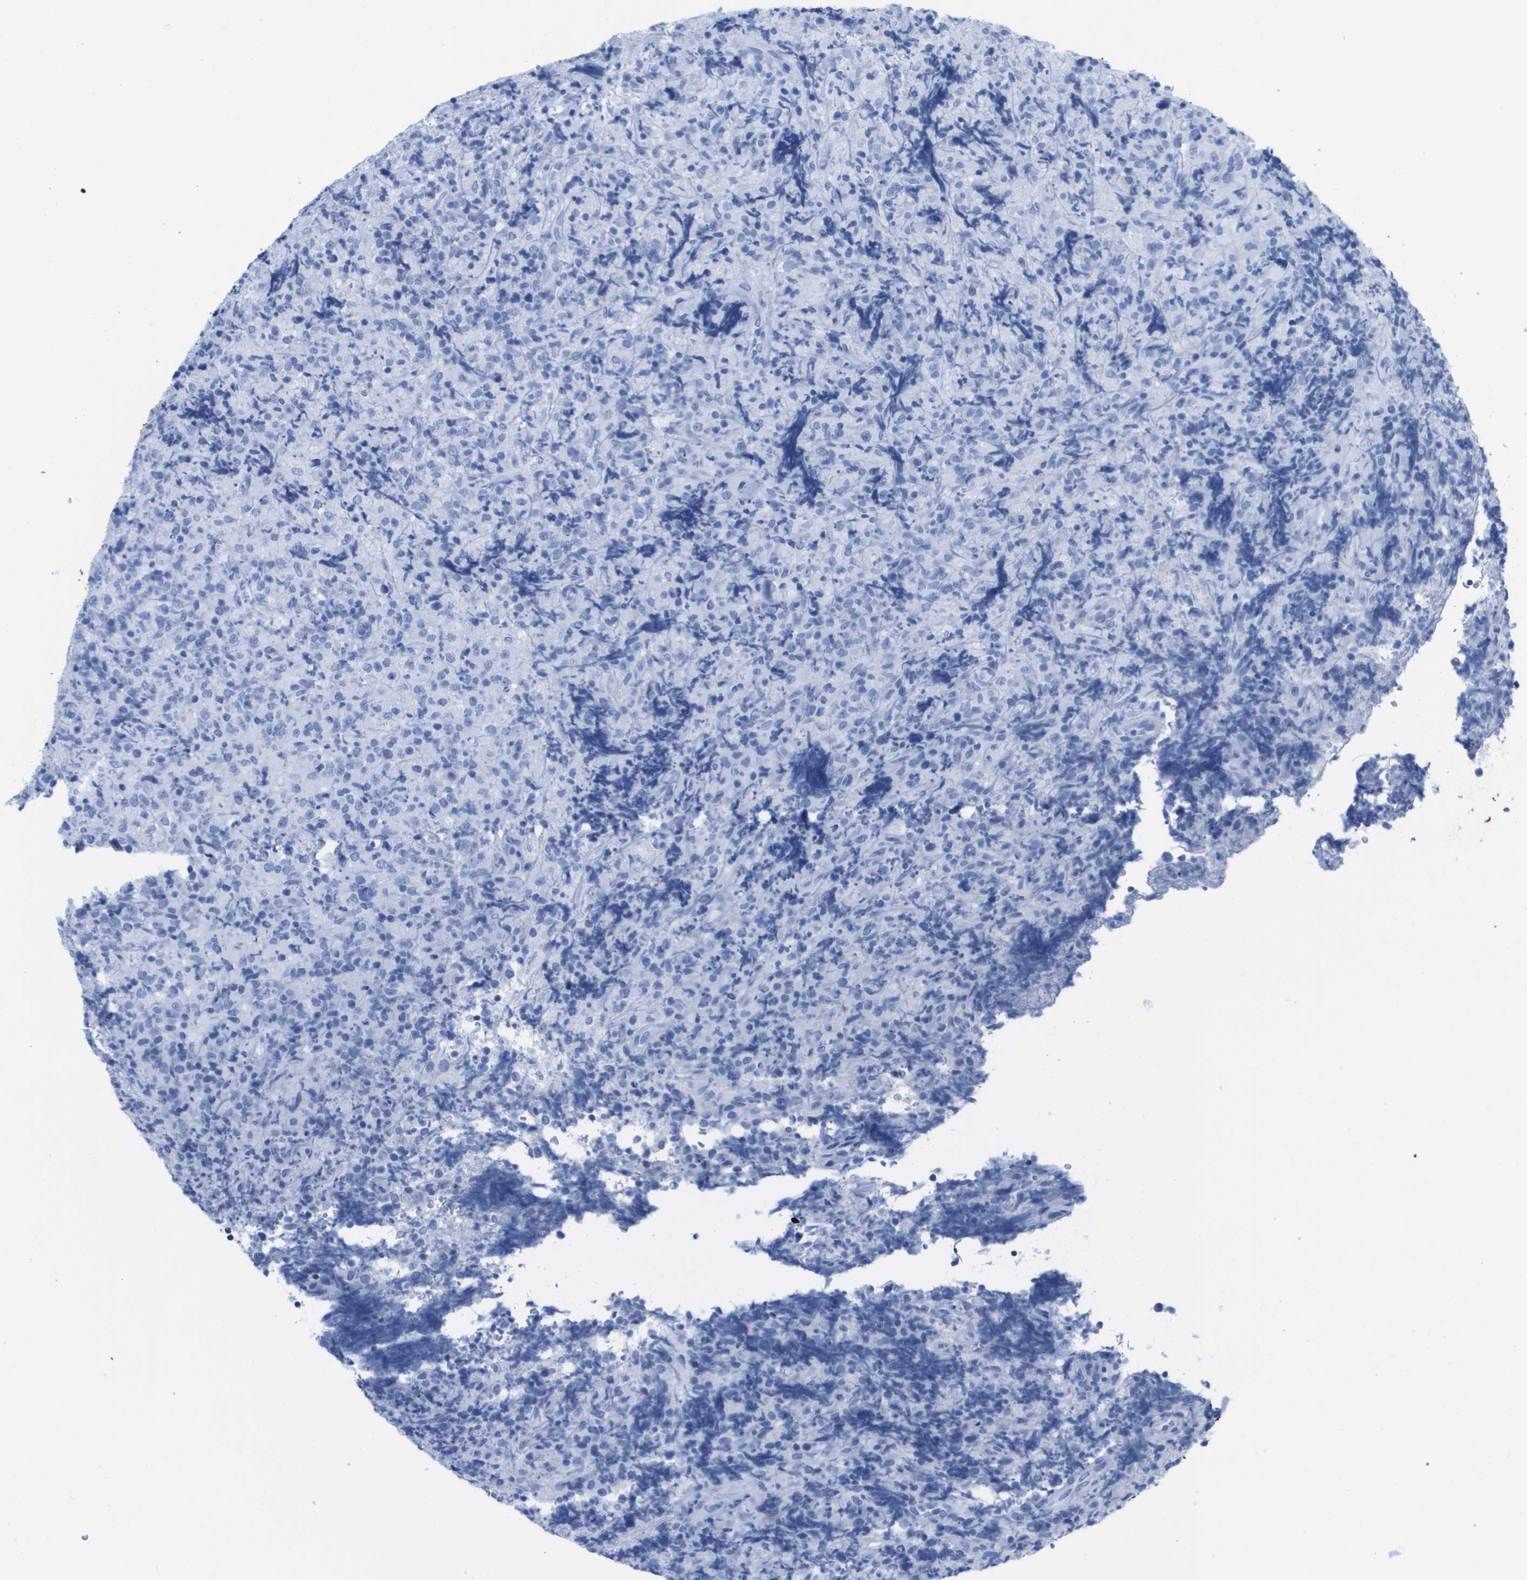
{"staining": {"intensity": "negative", "quantity": "none", "location": "none"}, "tissue": "lymphoma", "cell_type": "Tumor cells", "image_type": "cancer", "snomed": [{"axis": "morphology", "description": "Malignant lymphoma, non-Hodgkin's type, High grade"}, {"axis": "topography", "description": "Tonsil"}], "caption": "Lymphoma stained for a protein using IHC shows no expression tumor cells.", "gene": "KCNA3", "patient": {"sex": "female", "age": 36}}